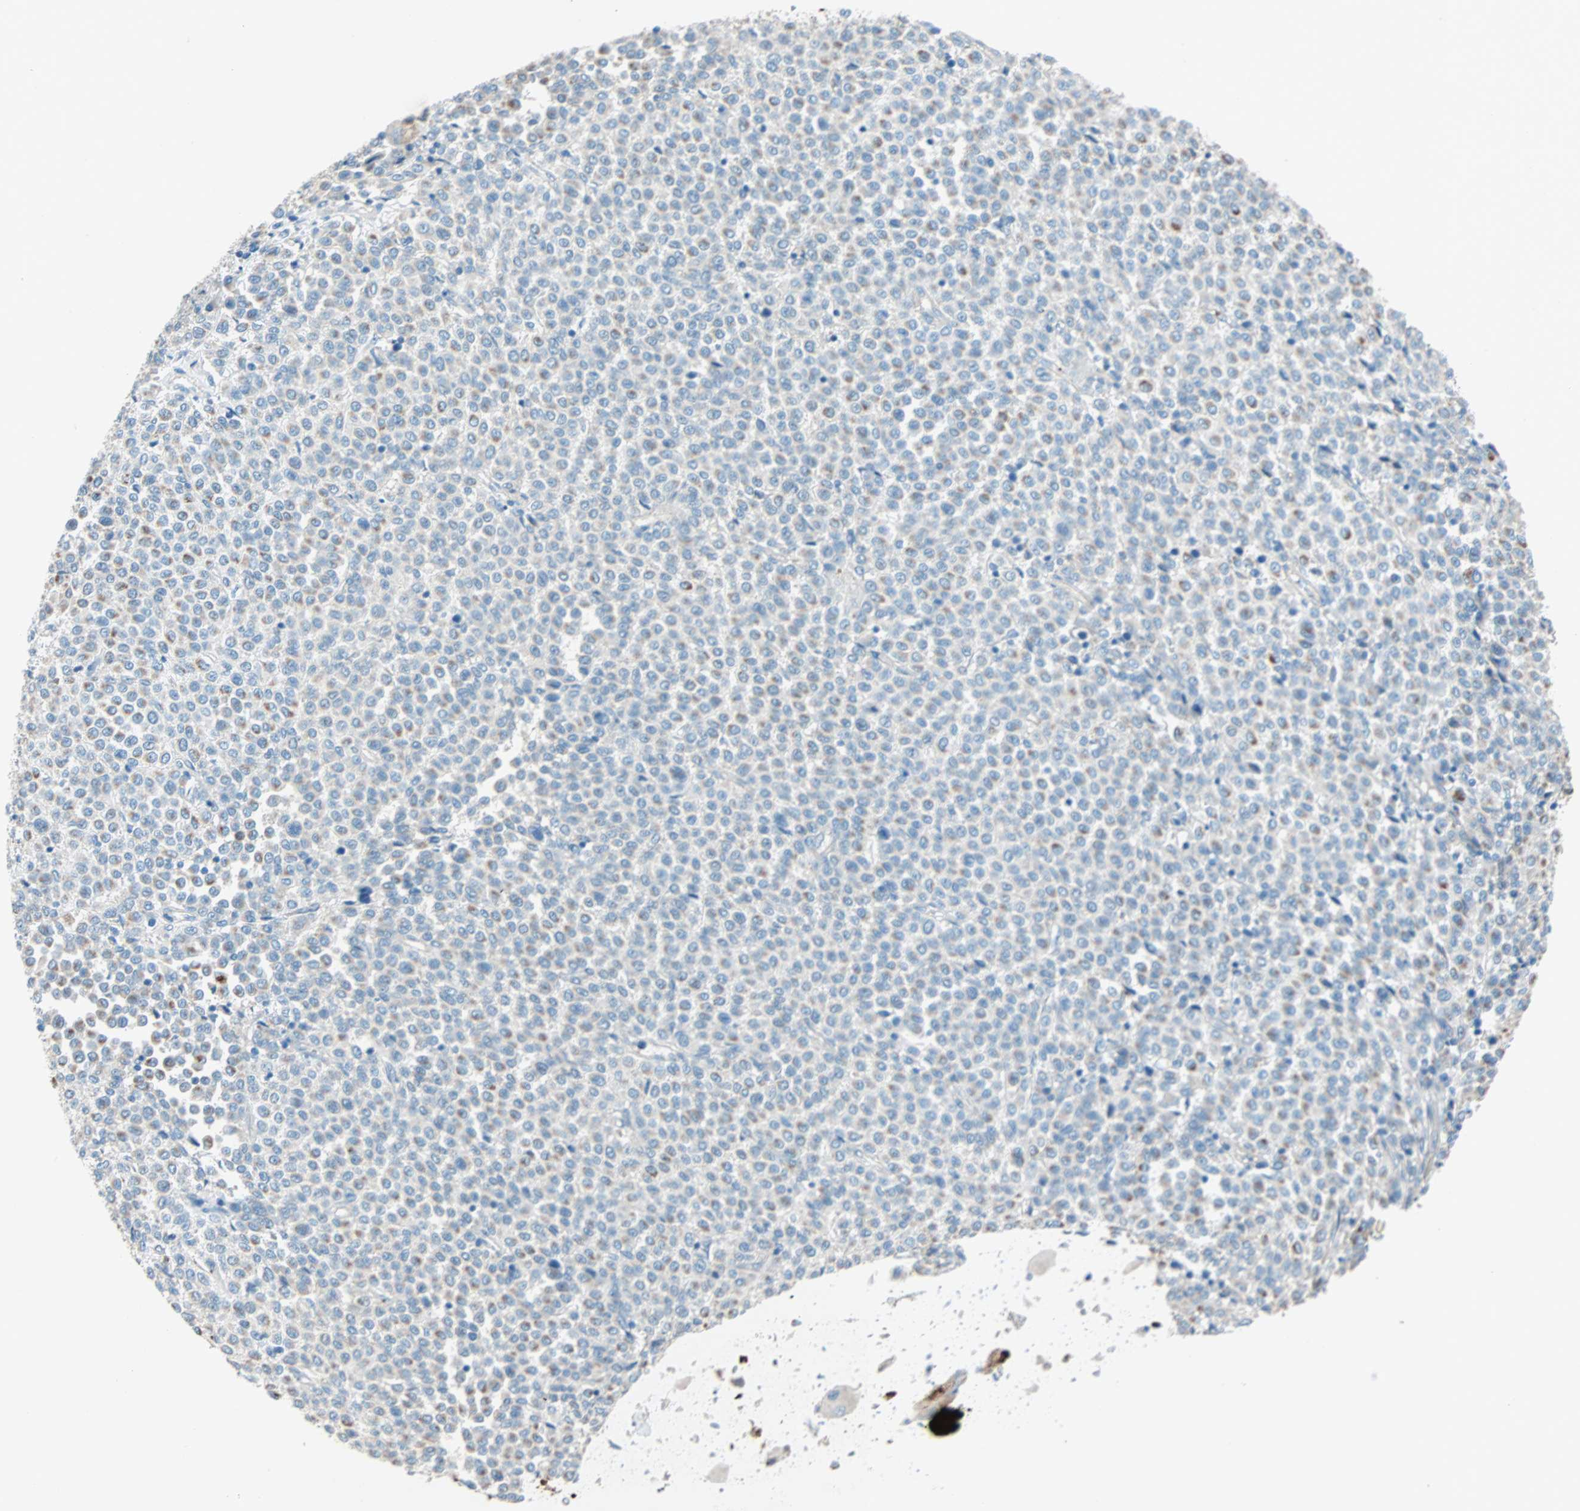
{"staining": {"intensity": "moderate", "quantity": ">75%", "location": "cytoplasmic/membranous"}, "tissue": "melanoma", "cell_type": "Tumor cells", "image_type": "cancer", "snomed": [{"axis": "morphology", "description": "Malignant melanoma, Metastatic site"}, {"axis": "topography", "description": "Pancreas"}], "caption": "Melanoma tissue demonstrates moderate cytoplasmic/membranous staining in about >75% of tumor cells, visualized by immunohistochemistry. The protein is shown in brown color, while the nuclei are stained blue.", "gene": "LY6G6F", "patient": {"sex": "female", "age": 30}}